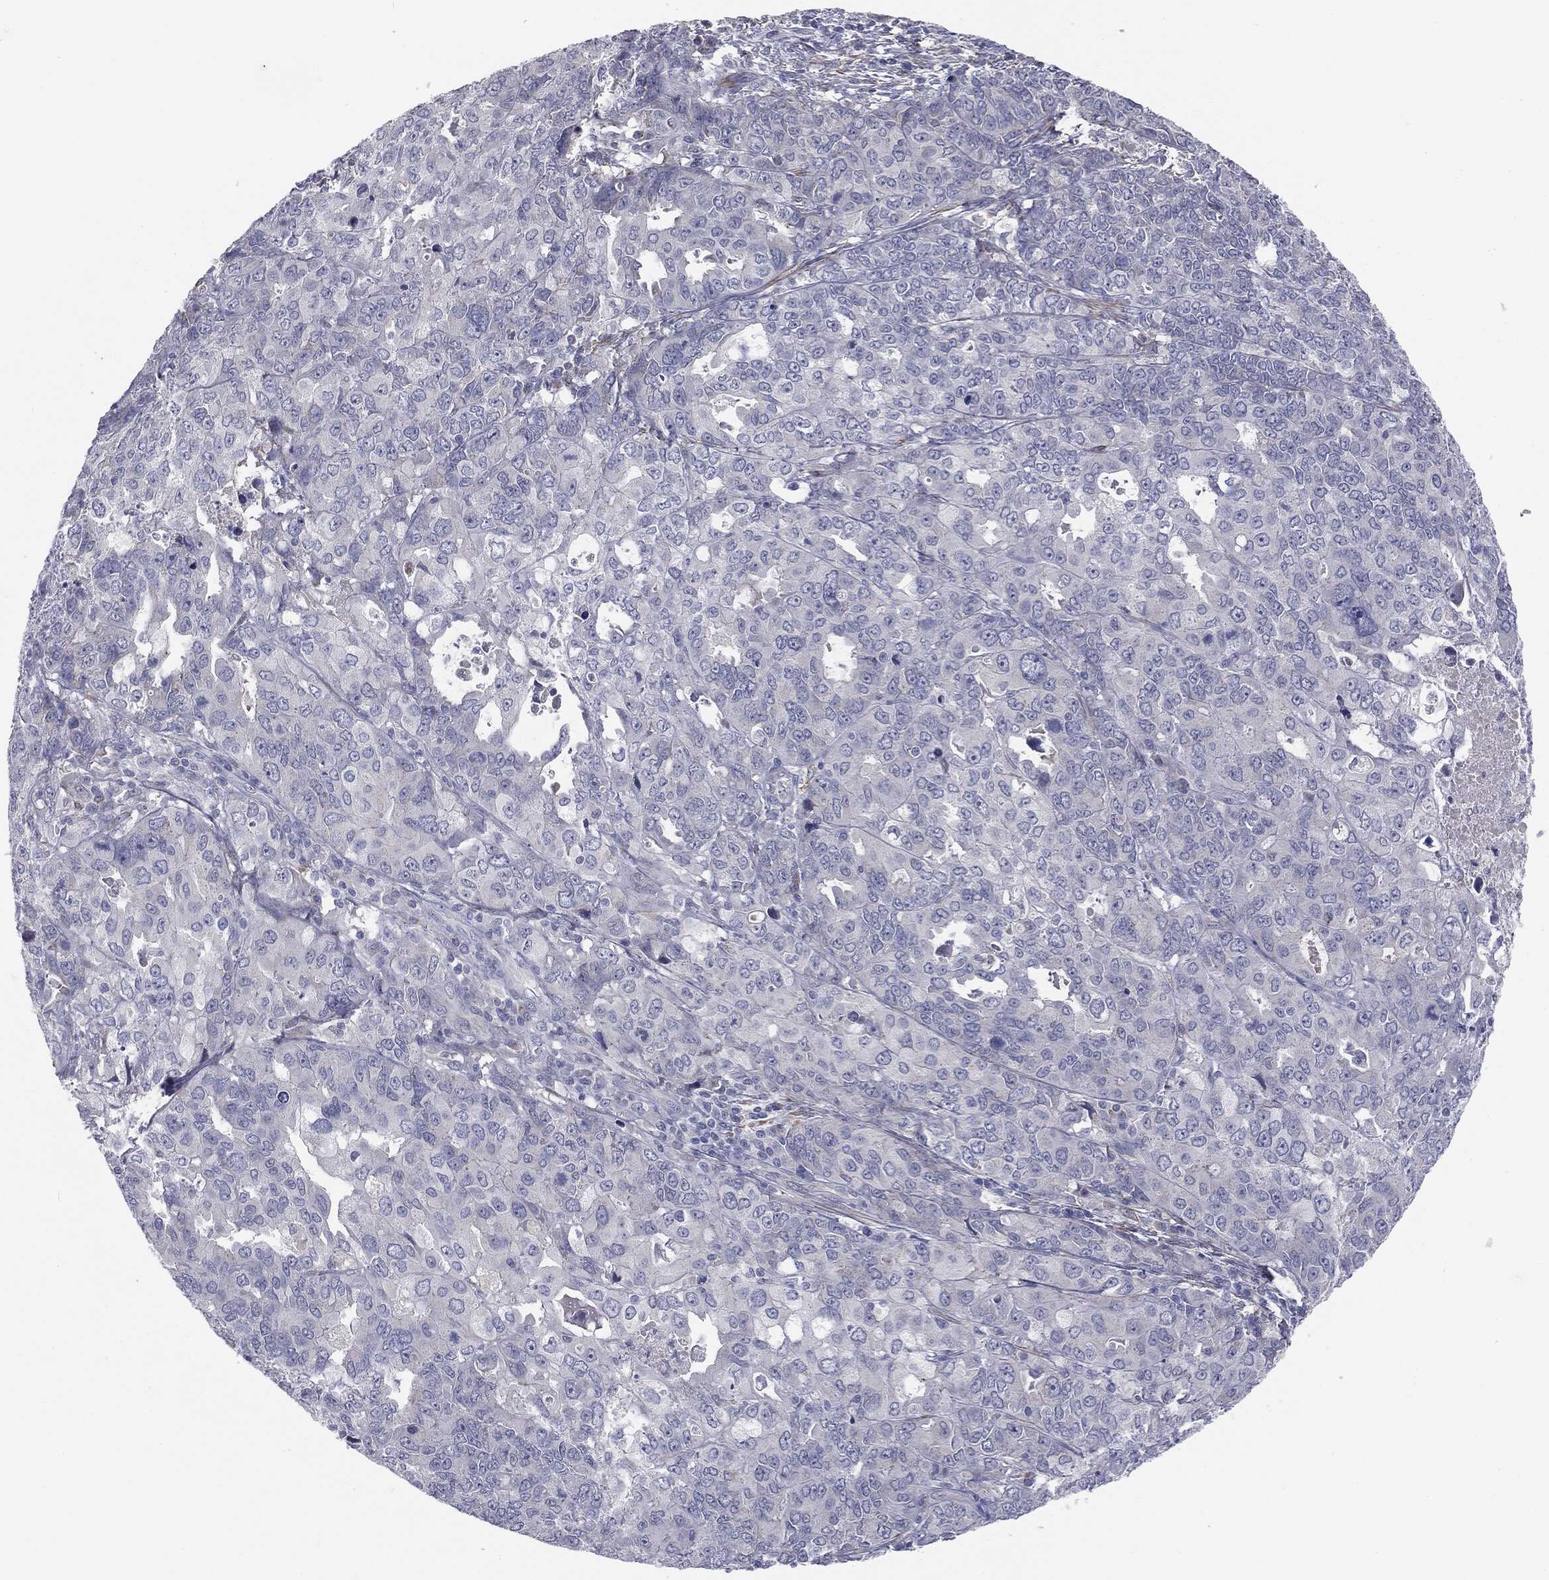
{"staining": {"intensity": "negative", "quantity": "none", "location": "none"}, "tissue": "endometrial cancer", "cell_type": "Tumor cells", "image_type": "cancer", "snomed": [{"axis": "morphology", "description": "Adenocarcinoma, NOS"}, {"axis": "topography", "description": "Uterus"}], "caption": "IHC image of neoplastic tissue: endometrial cancer (adenocarcinoma) stained with DAB (3,3'-diaminobenzidine) demonstrates no significant protein staining in tumor cells. (DAB immunohistochemistry (IHC) visualized using brightfield microscopy, high magnification).", "gene": "KRT5", "patient": {"sex": "female", "age": 79}}